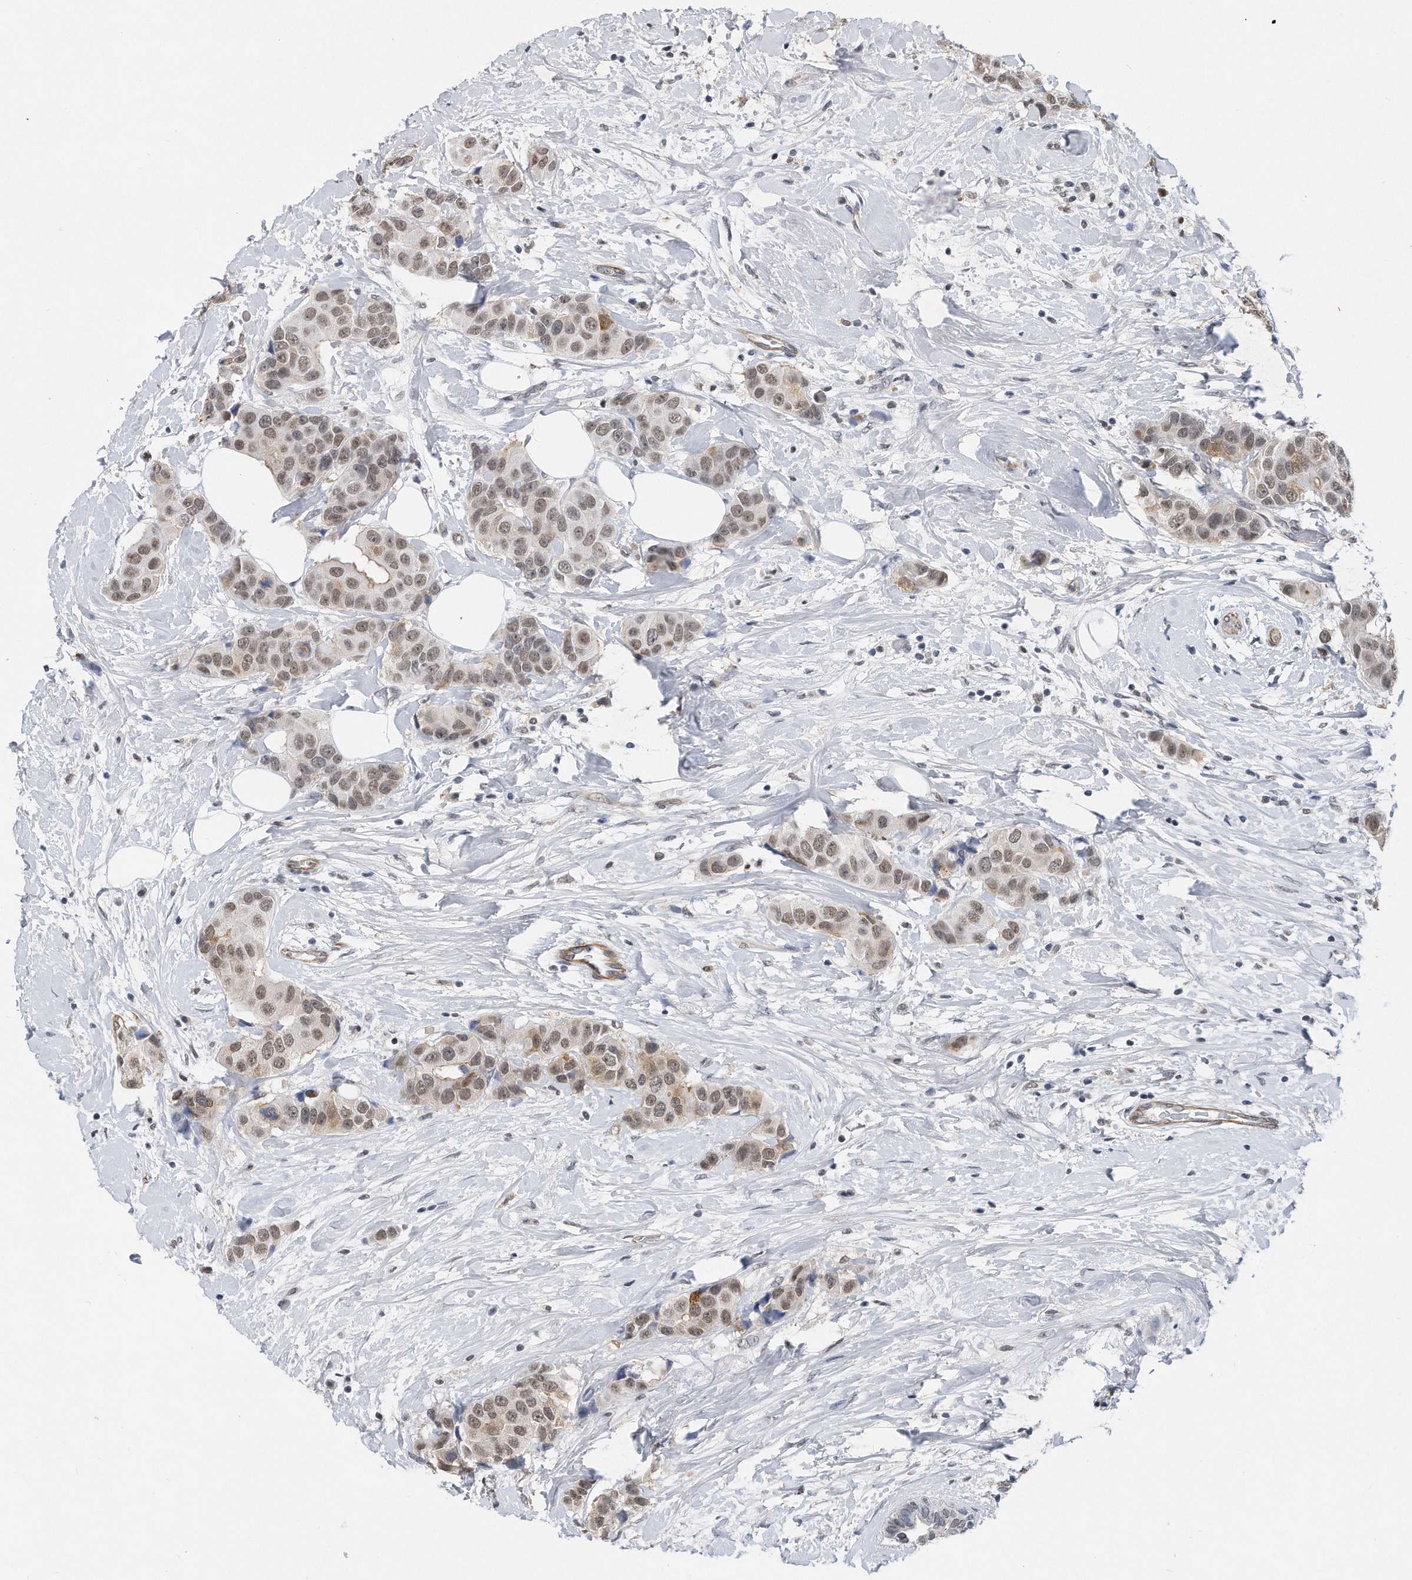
{"staining": {"intensity": "weak", "quantity": ">75%", "location": "nuclear"}, "tissue": "breast cancer", "cell_type": "Tumor cells", "image_type": "cancer", "snomed": [{"axis": "morphology", "description": "Normal tissue, NOS"}, {"axis": "morphology", "description": "Duct carcinoma"}, {"axis": "topography", "description": "Breast"}], "caption": "Protein staining reveals weak nuclear positivity in approximately >75% of tumor cells in breast intraductal carcinoma.", "gene": "TP53INP1", "patient": {"sex": "female", "age": 39}}